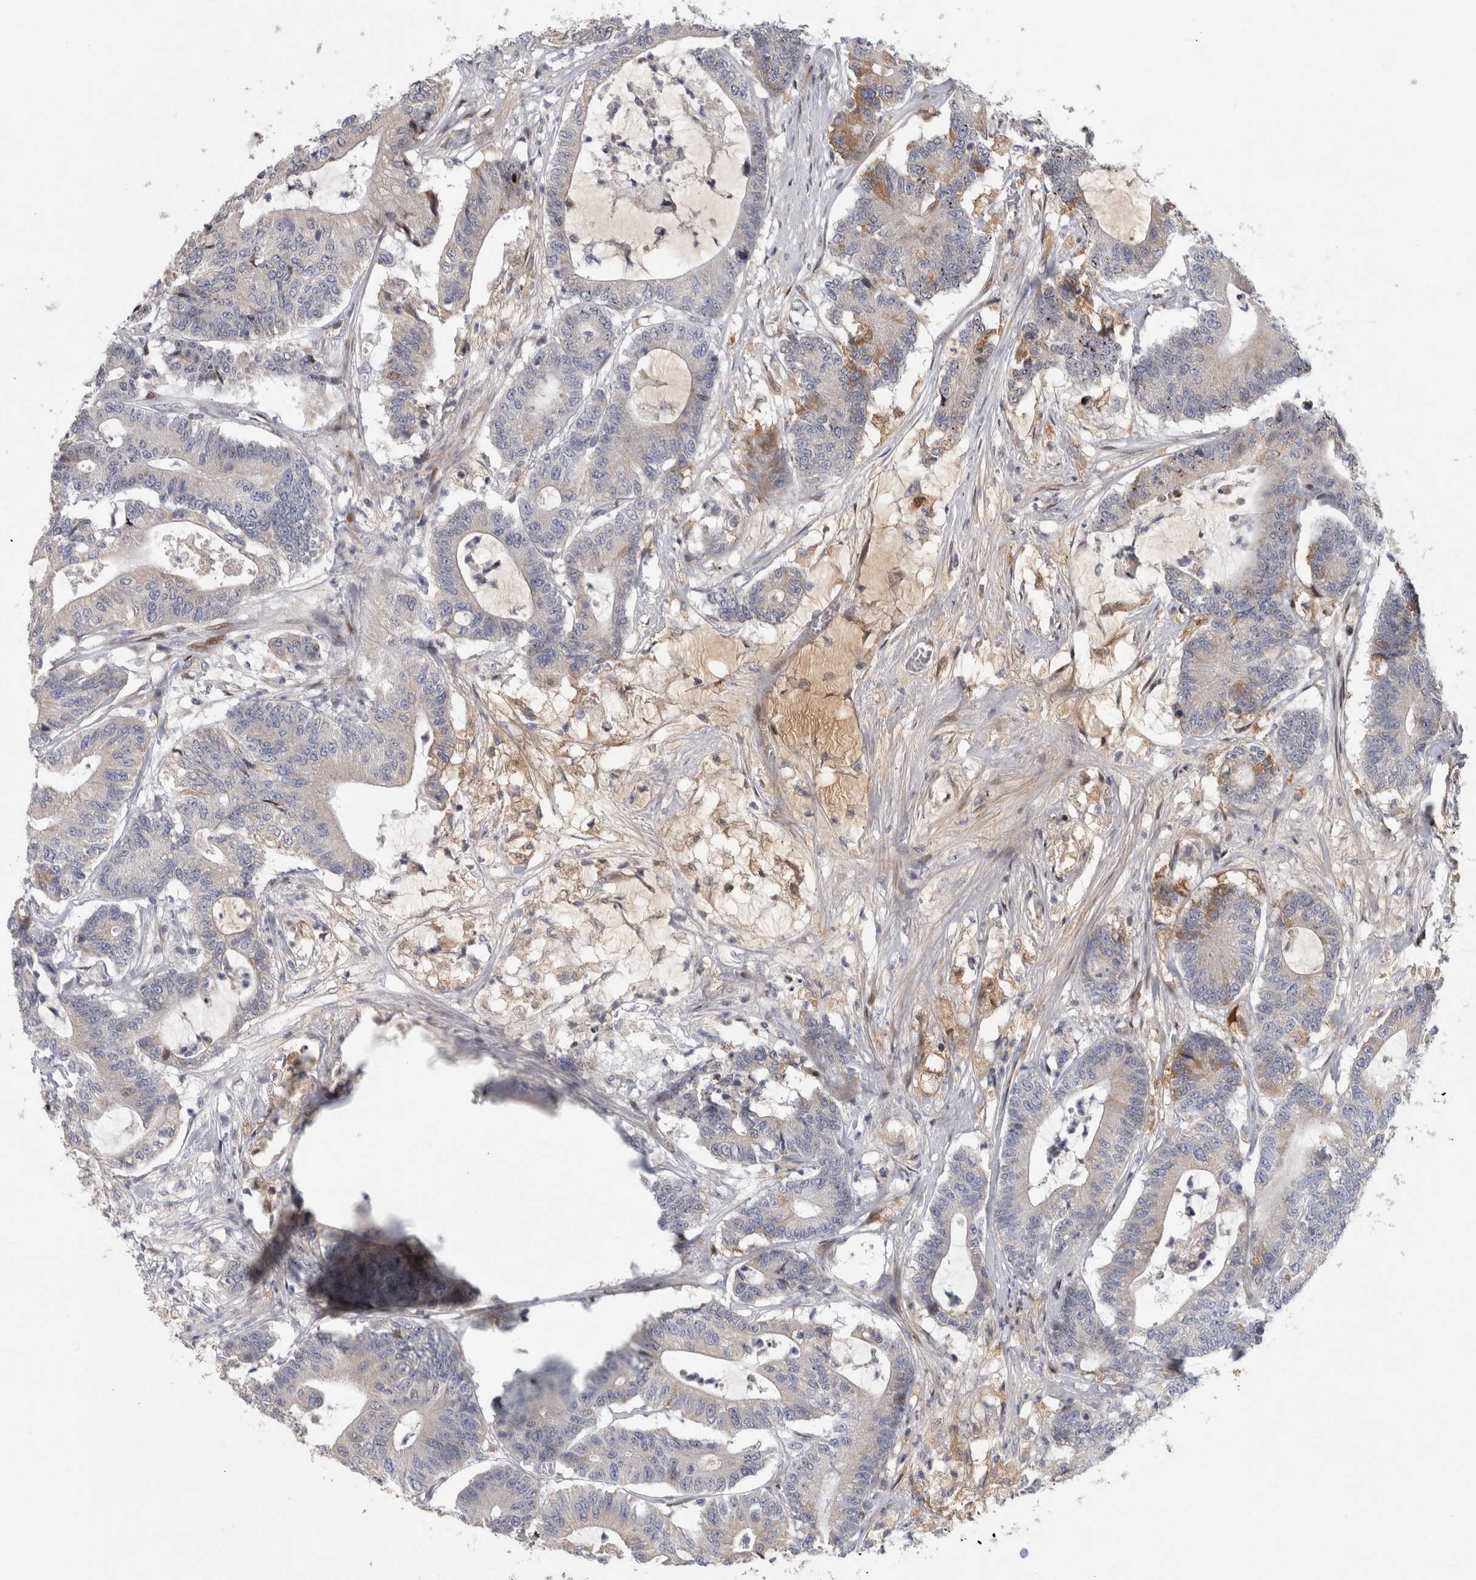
{"staining": {"intensity": "moderate", "quantity": "<25%", "location": "cytoplasmic/membranous"}, "tissue": "colorectal cancer", "cell_type": "Tumor cells", "image_type": "cancer", "snomed": [{"axis": "morphology", "description": "Adenocarcinoma, NOS"}, {"axis": "topography", "description": "Colon"}], "caption": "Immunohistochemistry histopathology image of colorectal cancer stained for a protein (brown), which reveals low levels of moderate cytoplasmic/membranous staining in about <25% of tumor cells.", "gene": "RBM48", "patient": {"sex": "female", "age": 84}}